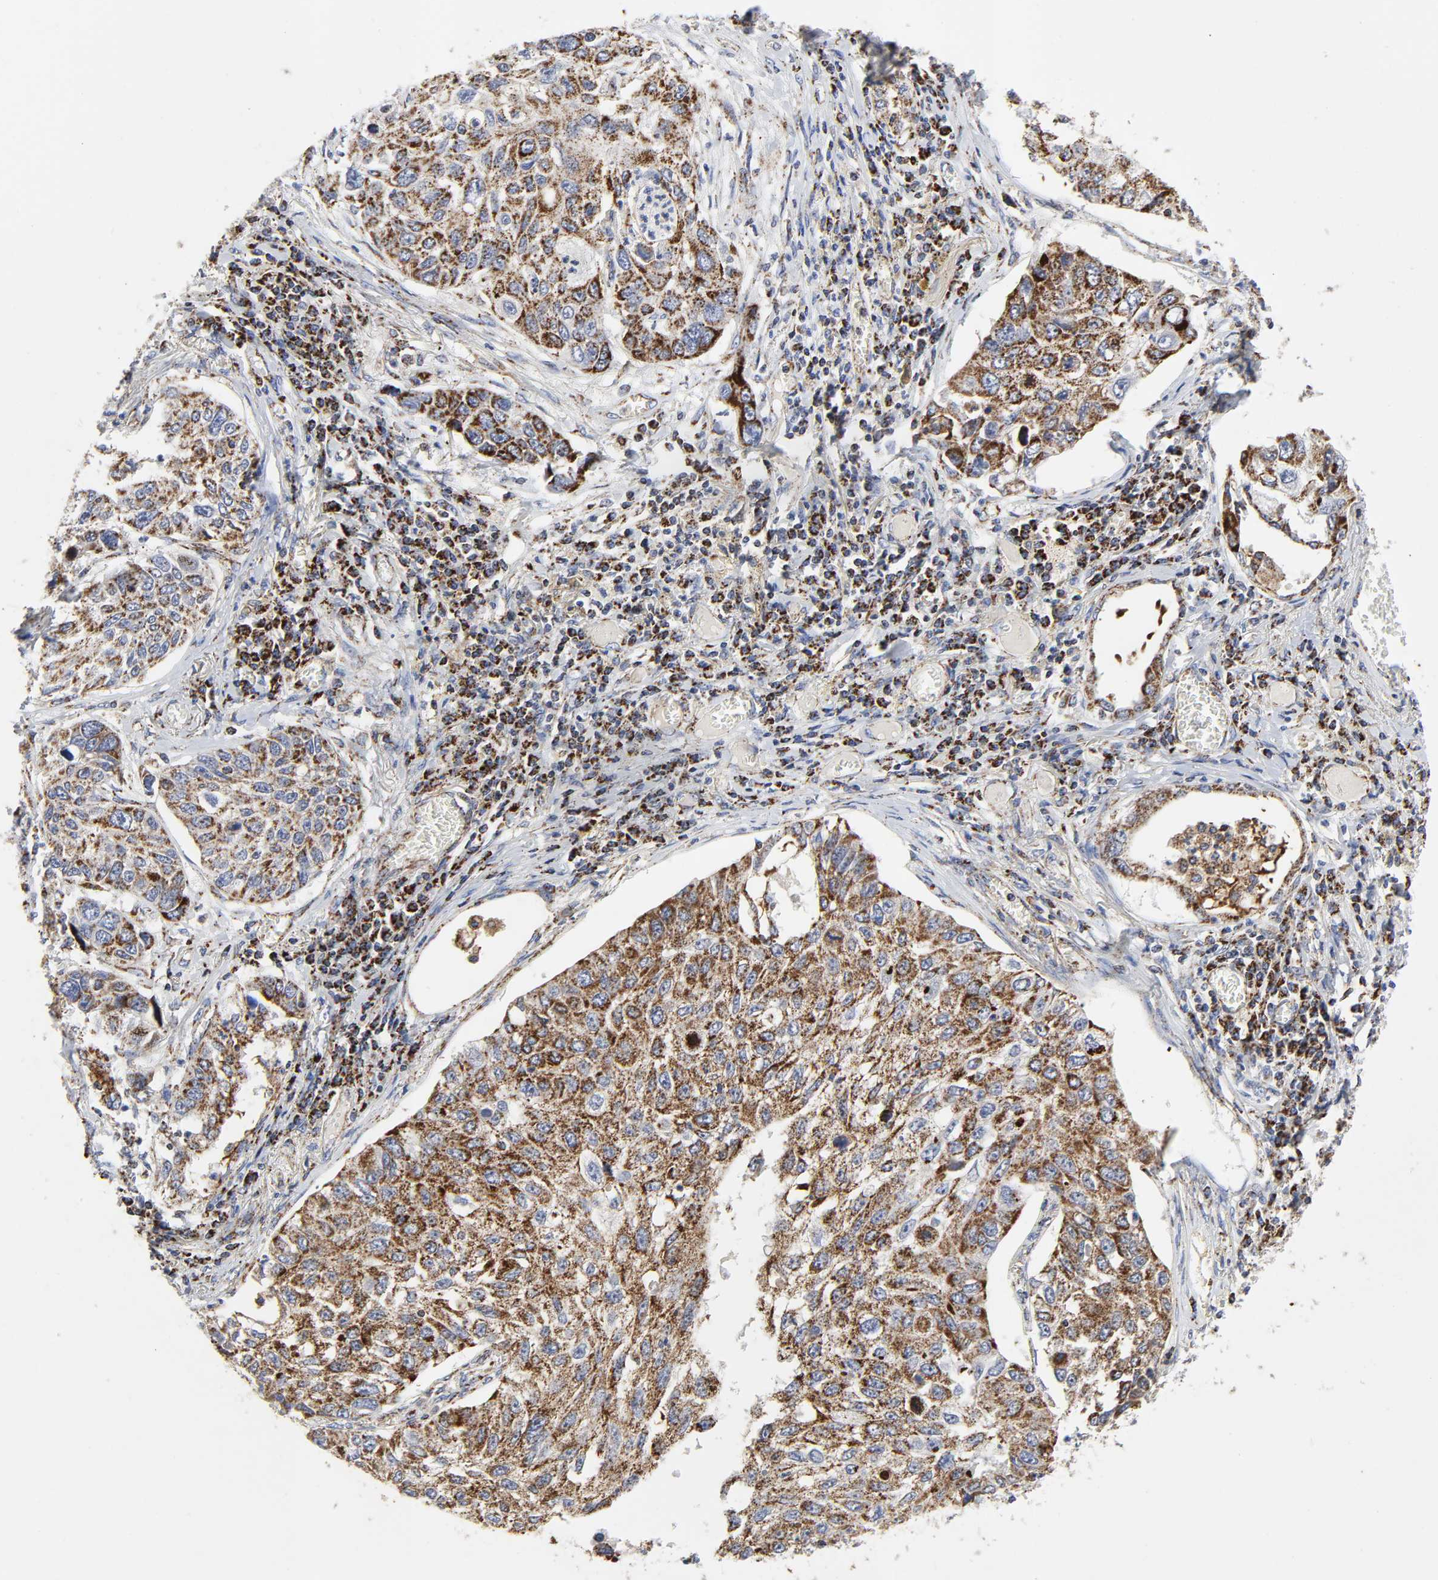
{"staining": {"intensity": "strong", "quantity": ">75%", "location": "cytoplasmic/membranous"}, "tissue": "lung cancer", "cell_type": "Tumor cells", "image_type": "cancer", "snomed": [{"axis": "morphology", "description": "Squamous cell carcinoma, NOS"}, {"axis": "topography", "description": "Lung"}], "caption": "This photomicrograph displays lung squamous cell carcinoma stained with IHC to label a protein in brown. The cytoplasmic/membranous of tumor cells show strong positivity for the protein. Nuclei are counter-stained blue.", "gene": "AOPEP", "patient": {"sex": "male", "age": 71}}